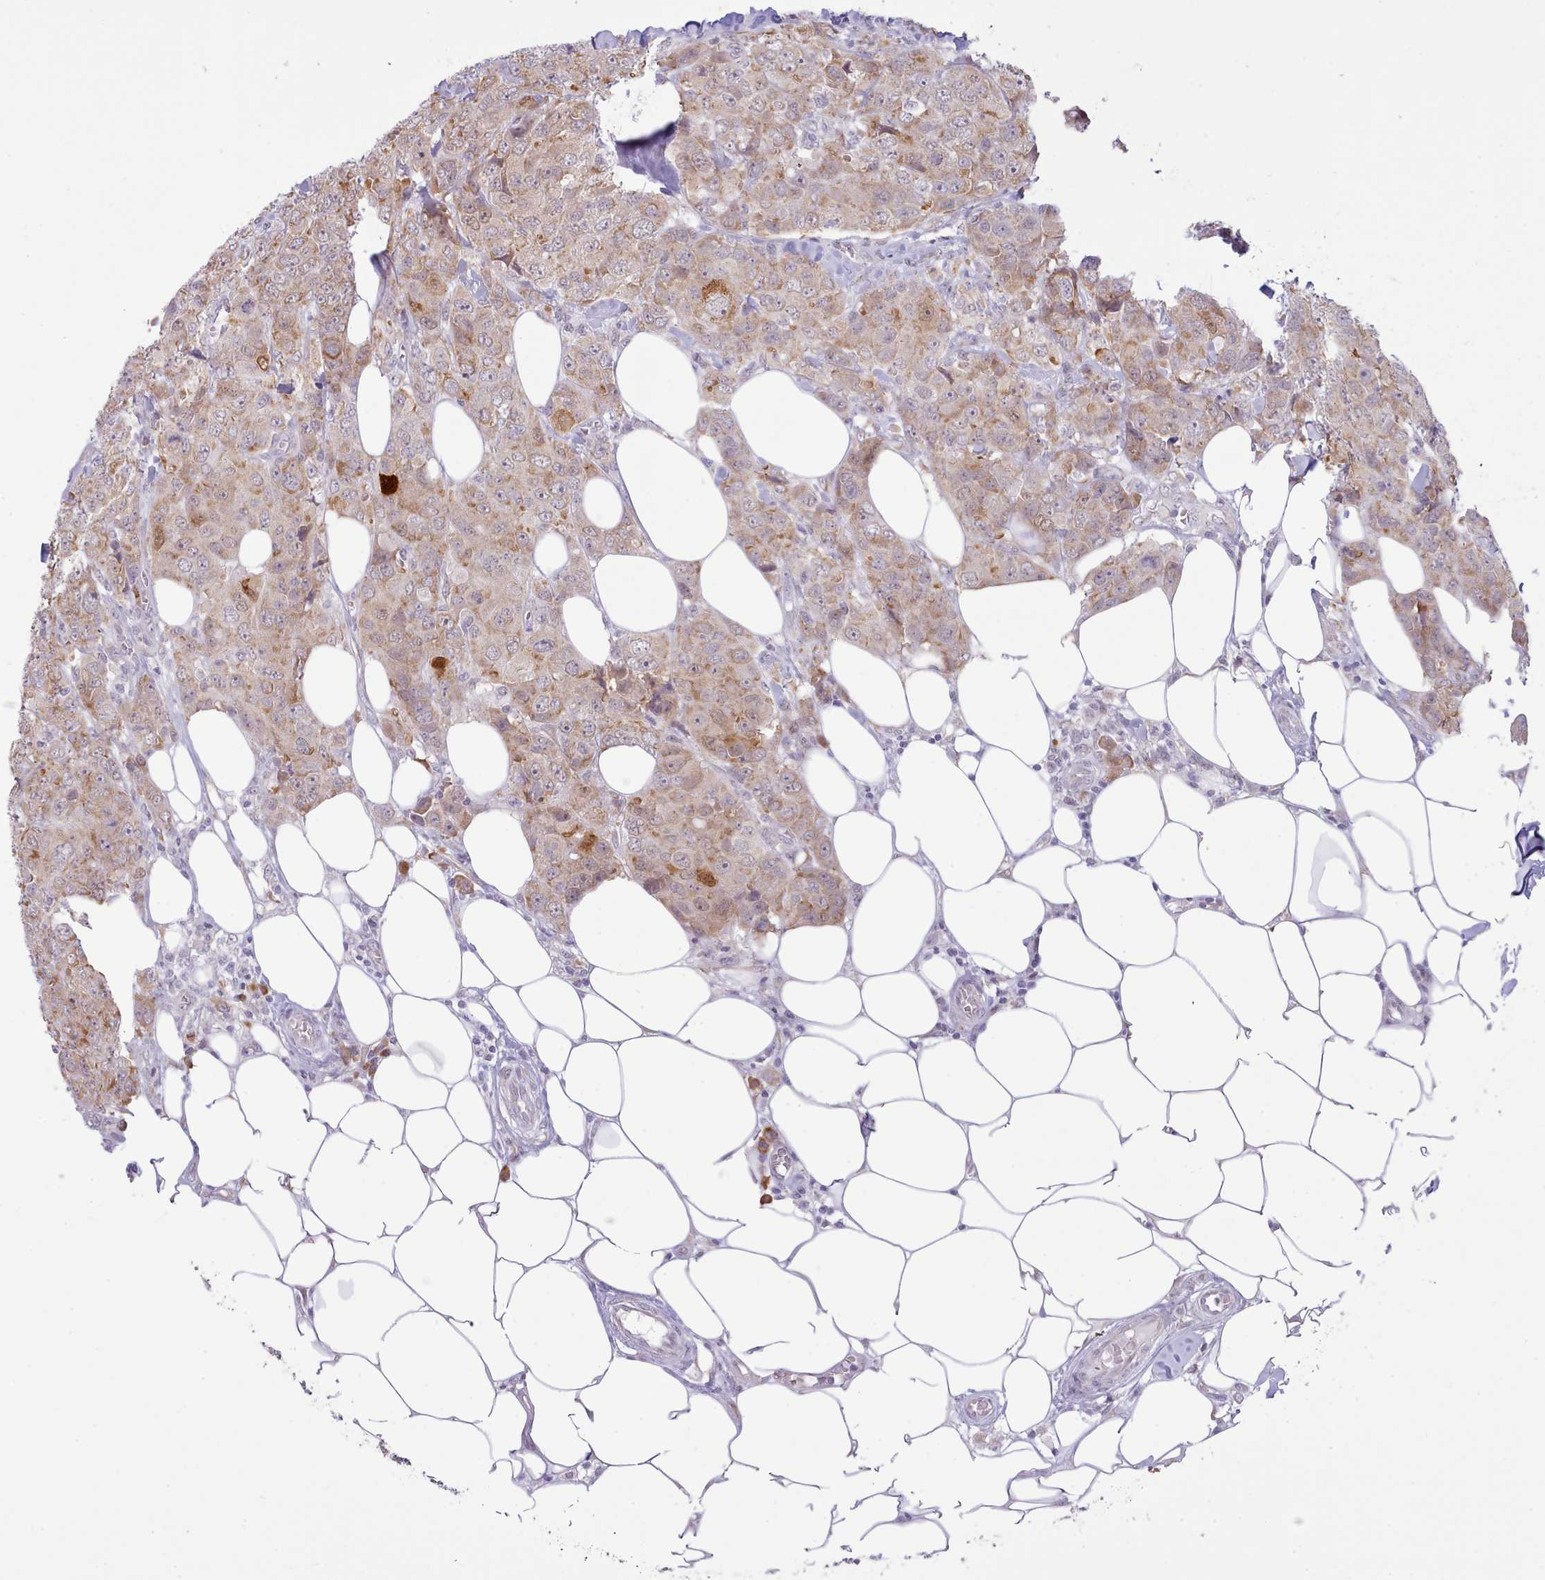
{"staining": {"intensity": "moderate", "quantity": ">75%", "location": "cytoplasmic/membranous,nuclear"}, "tissue": "breast cancer", "cell_type": "Tumor cells", "image_type": "cancer", "snomed": [{"axis": "morphology", "description": "Duct carcinoma"}, {"axis": "topography", "description": "Breast"}], "caption": "A histopathology image showing moderate cytoplasmic/membranous and nuclear staining in approximately >75% of tumor cells in infiltrating ductal carcinoma (breast), as visualized by brown immunohistochemical staining.", "gene": "SEC61B", "patient": {"sex": "female", "age": 43}}